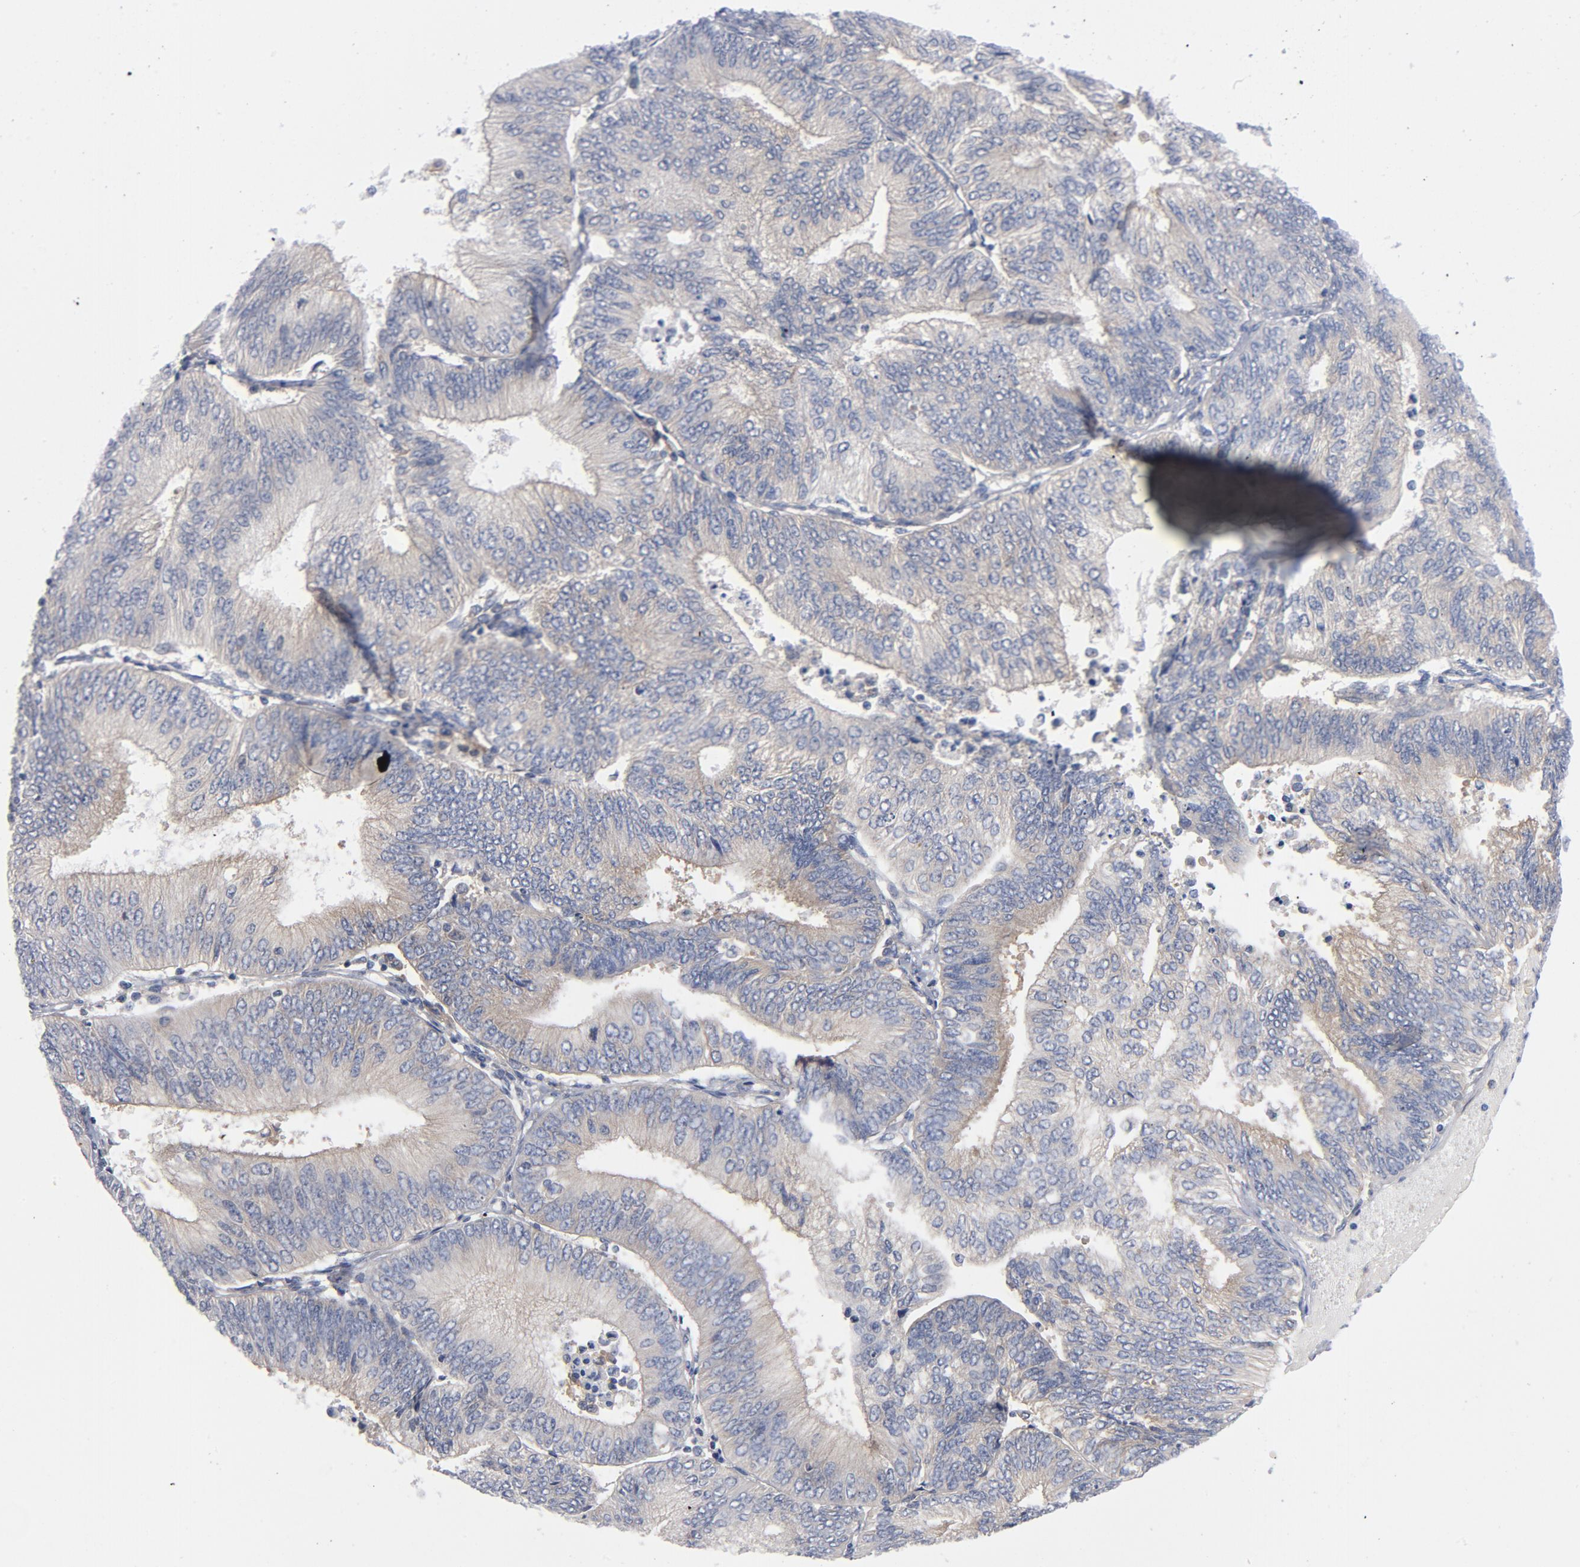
{"staining": {"intensity": "weak", "quantity": "25%-75%", "location": "cytoplasmic/membranous"}, "tissue": "endometrial cancer", "cell_type": "Tumor cells", "image_type": "cancer", "snomed": [{"axis": "morphology", "description": "Adenocarcinoma, NOS"}, {"axis": "topography", "description": "Endometrium"}], "caption": "The image reveals a brown stain indicating the presence of a protein in the cytoplasmic/membranous of tumor cells in adenocarcinoma (endometrial).", "gene": "CD86", "patient": {"sex": "female", "age": 55}}